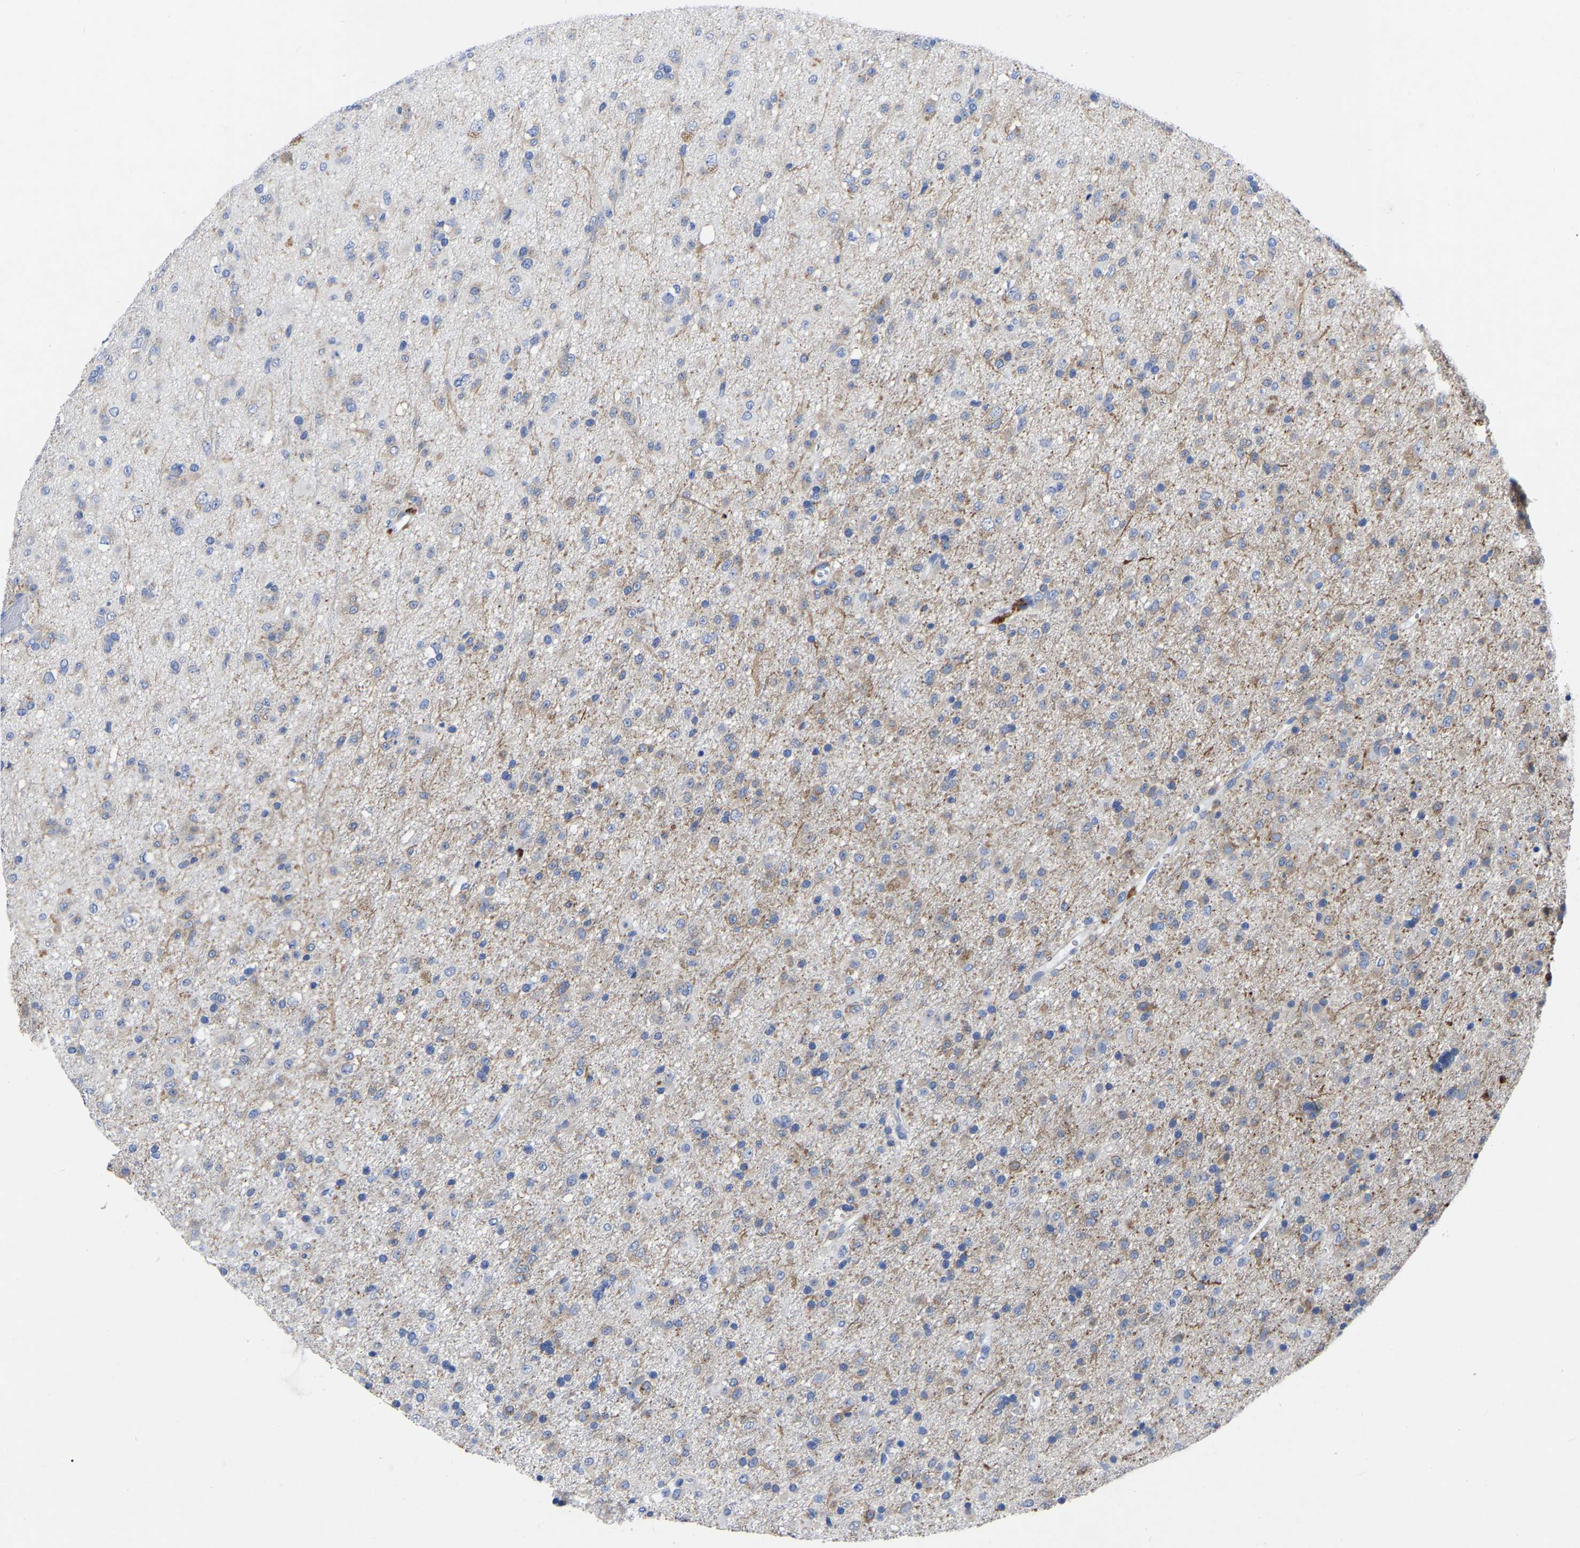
{"staining": {"intensity": "weak", "quantity": "<25%", "location": "cytoplasmic/membranous"}, "tissue": "glioma", "cell_type": "Tumor cells", "image_type": "cancer", "snomed": [{"axis": "morphology", "description": "Glioma, malignant, Low grade"}, {"axis": "topography", "description": "Brain"}], "caption": "Tumor cells are negative for protein expression in human low-grade glioma (malignant). (Immunohistochemistry, brightfield microscopy, high magnification).", "gene": "PTPN7", "patient": {"sex": "male", "age": 65}}